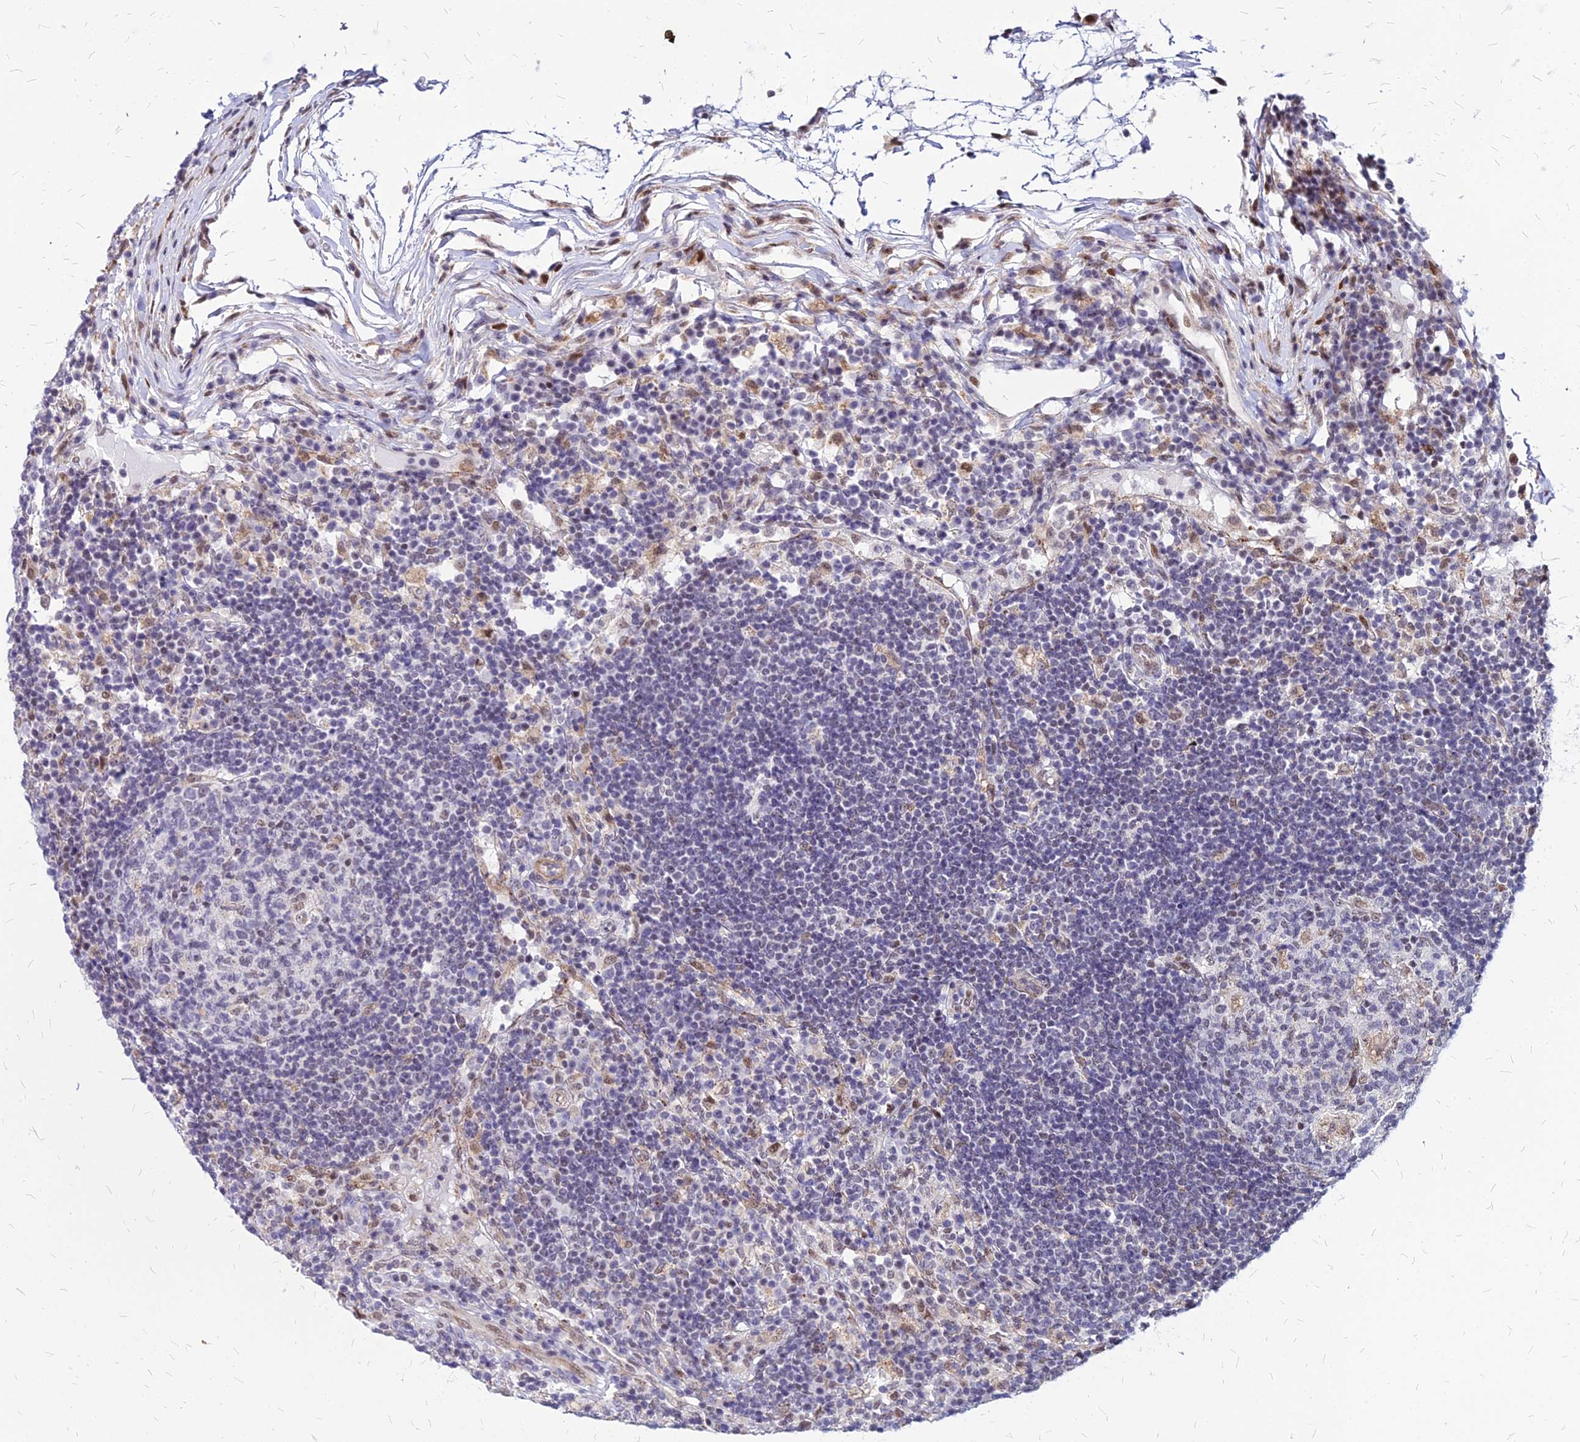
{"staining": {"intensity": "weak", "quantity": "<25%", "location": "nuclear"}, "tissue": "lymph node", "cell_type": "Germinal center cells", "image_type": "normal", "snomed": [{"axis": "morphology", "description": "Normal tissue, NOS"}, {"axis": "topography", "description": "Lymph node"}], "caption": "This is a micrograph of immunohistochemistry (IHC) staining of benign lymph node, which shows no expression in germinal center cells.", "gene": "FDX2", "patient": {"sex": "female", "age": 53}}